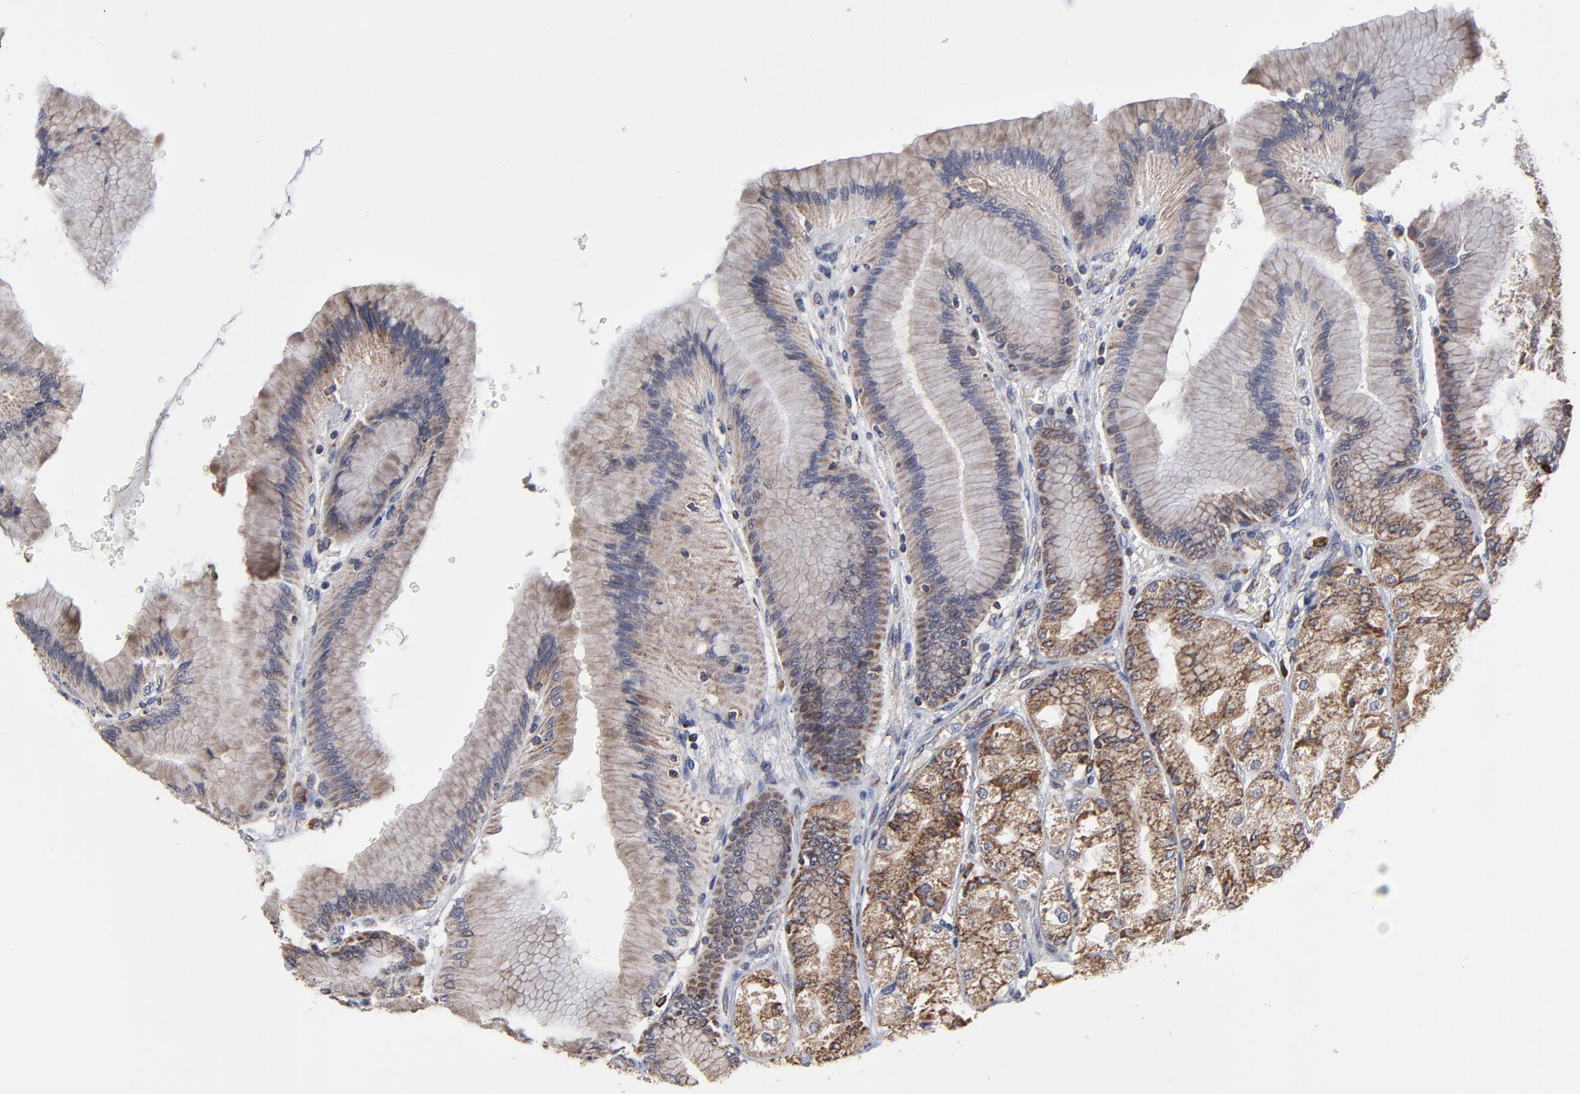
{"staining": {"intensity": "moderate", "quantity": "25%-75%", "location": "cytoplasmic/membranous"}, "tissue": "stomach", "cell_type": "Glandular cells", "image_type": "normal", "snomed": [{"axis": "morphology", "description": "Normal tissue, NOS"}, {"axis": "morphology", "description": "Adenocarcinoma, NOS"}, {"axis": "topography", "description": "Stomach"}, {"axis": "topography", "description": "Stomach, lower"}], "caption": "The image exhibits staining of unremarkable stomach, revealing moderate cytoplasmic/membranous protein staining (brown color) within glandular cells. The protein of interest is stained brown, and the nuclei are stained in blue (DAB IHC with brightfield microscopy, high magnification).", "gene": "ZNF550", "patient": {"sex": "female", "age": 65}}